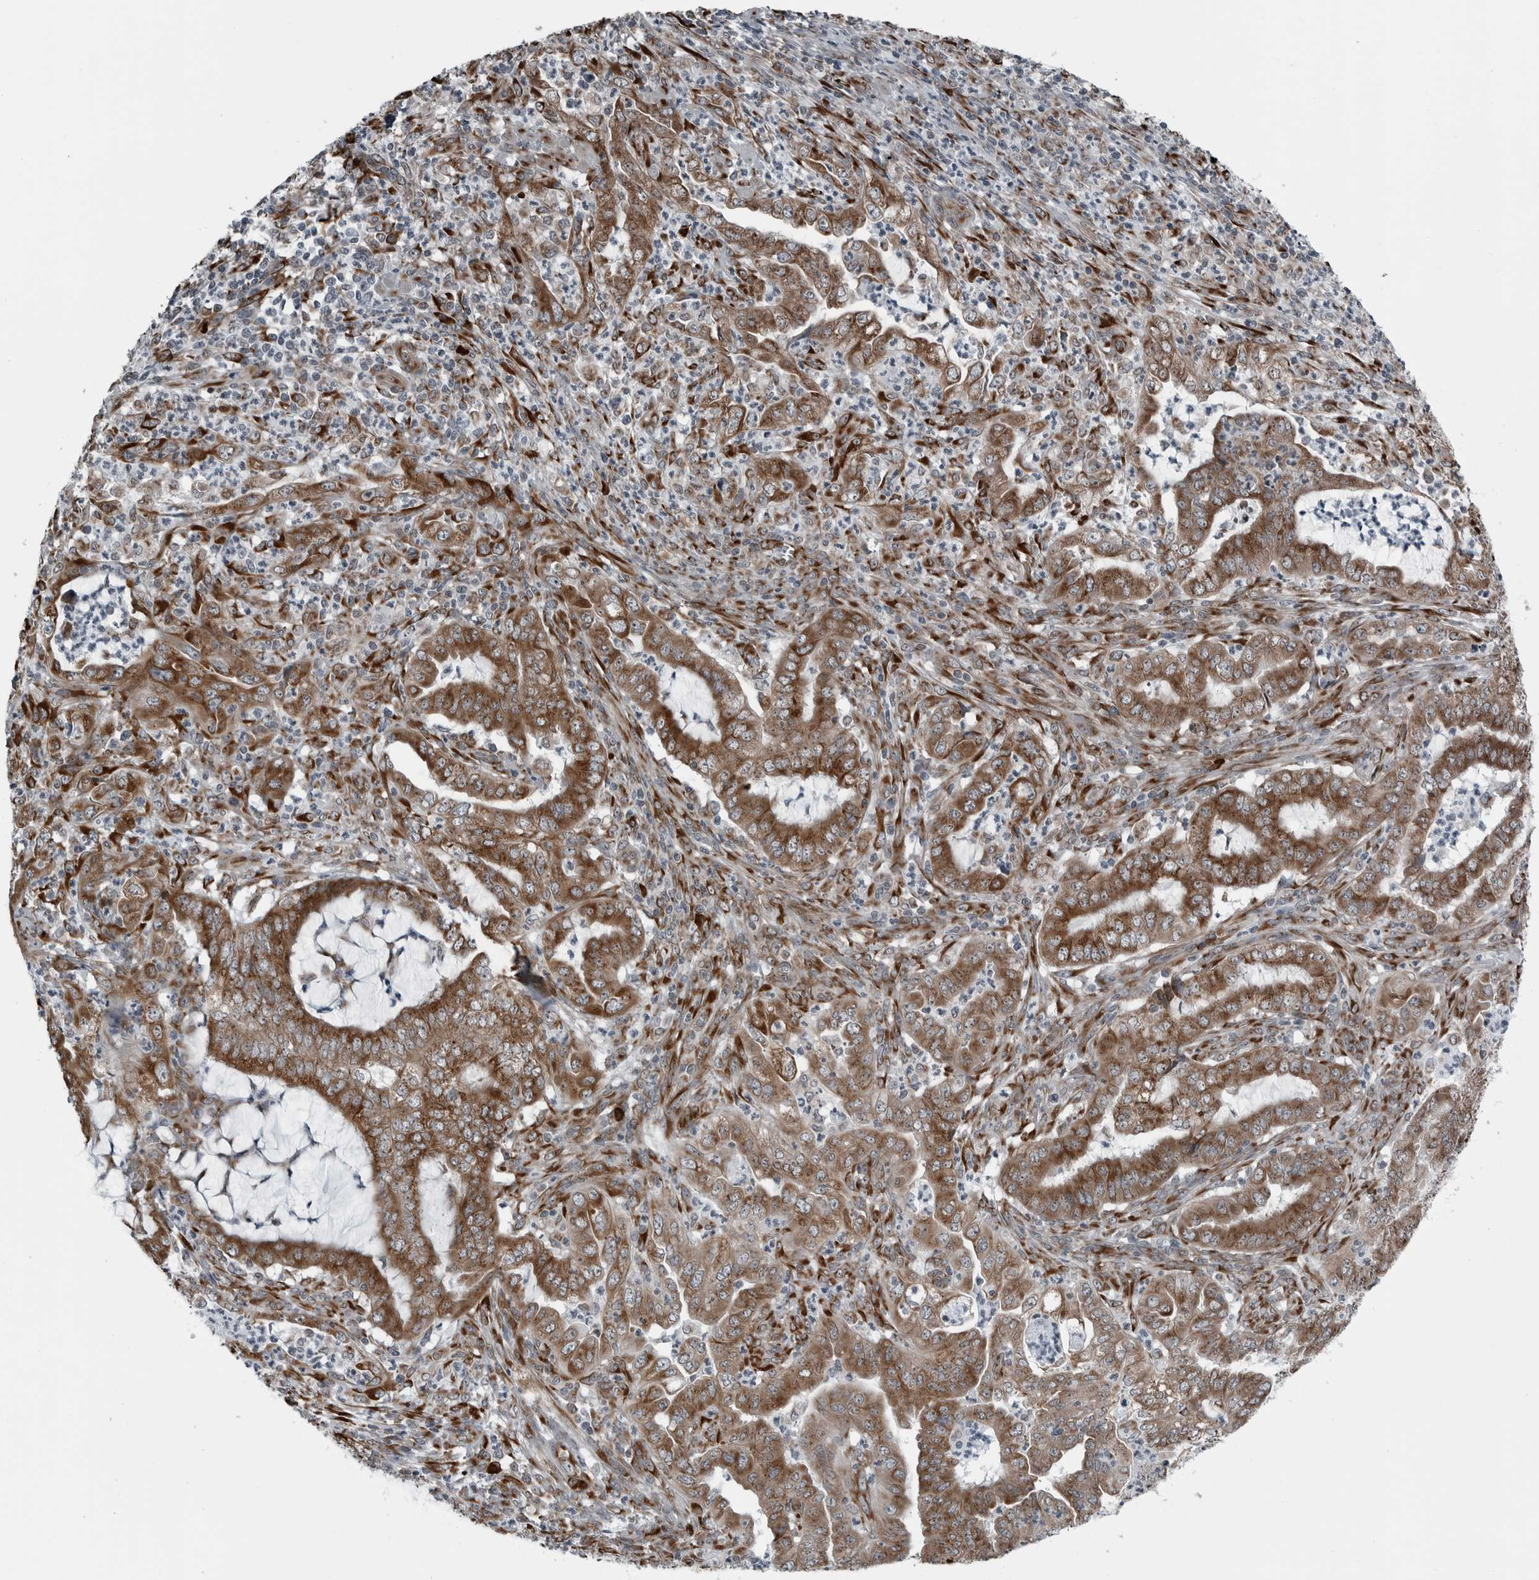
{"staining": {"intensity": "moderate", "quantity": ">75%", "location": "cytoplasmic/membranous"}, "tissue": "endometrial cancer", "cell_type": "Tumor cells", "image_type": "cancer", "snomed": [{"axis": "morphology", "description": "Adenocarcinoma, NOS"}, {"axis": "topography", "description": "Endometrium"}], "caption": "The image exhibits a brown stain indicating the presence of a protein in the cytoplasmic/membranous of tumor cells in endometrial adenocarcinoma.", "gene": "CEP85", "patient": {"sex": "female", "age": 51}}